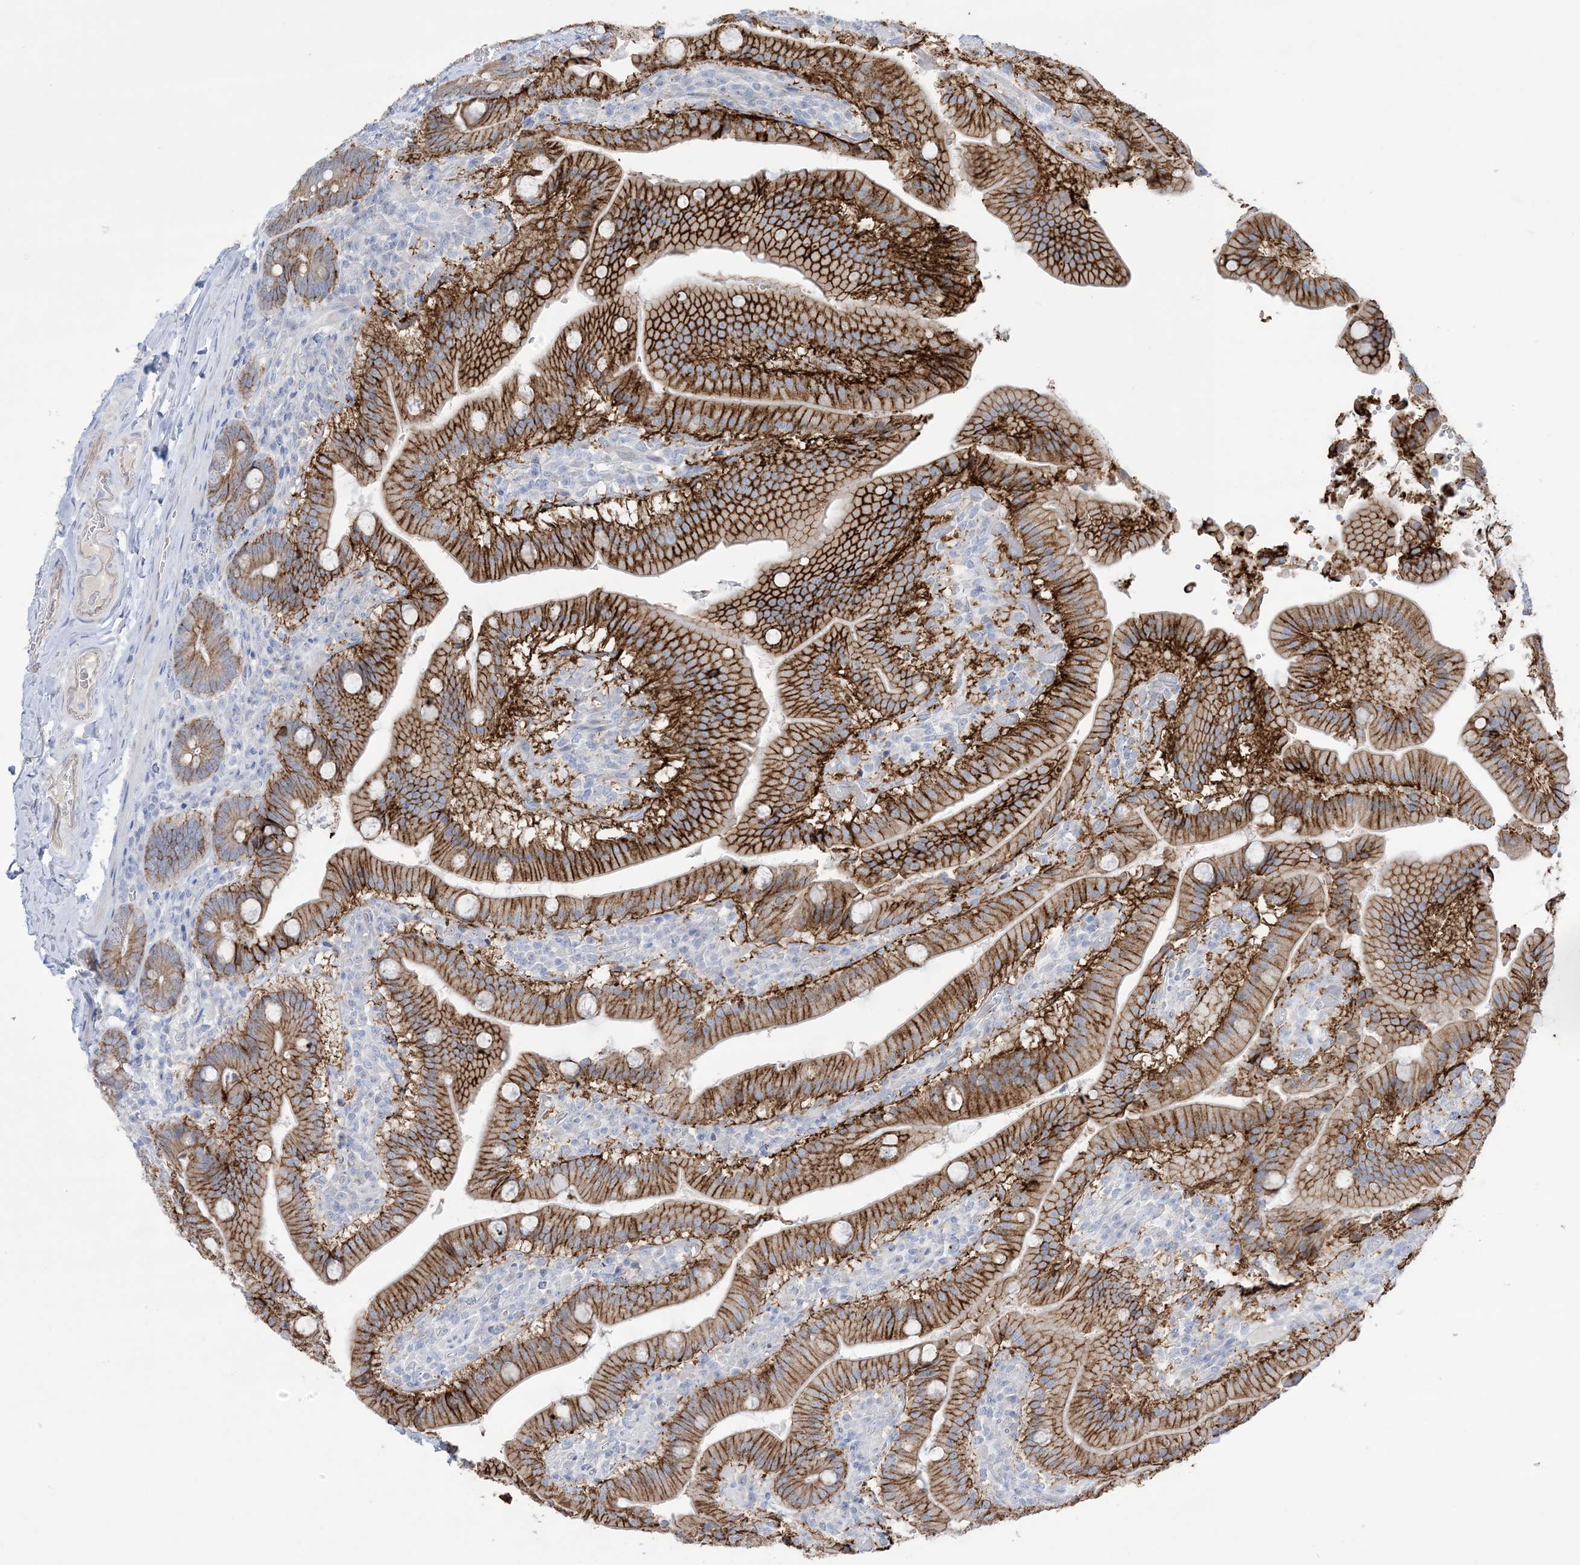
{"staining": {"intensity": "strong", "quantity": ">75%", "location": "cytoplasmic/membranous"}, "tissue": "duodenum", "cell_type": "Glandular cells", "image_type": "normal", "snomed": [{"axis": "morphology", "description": "Normal tissue, NOS"}, {"axis": "topography", "description": "Duodenum"}], "caption": "Protein expression analysis of unremarkable duodenum displays strong cytoplasmic/membranous positivity in about >75% of glandular cells.", "gene": "ATP11C", "patient": {"sex": "female", "age": 62}}